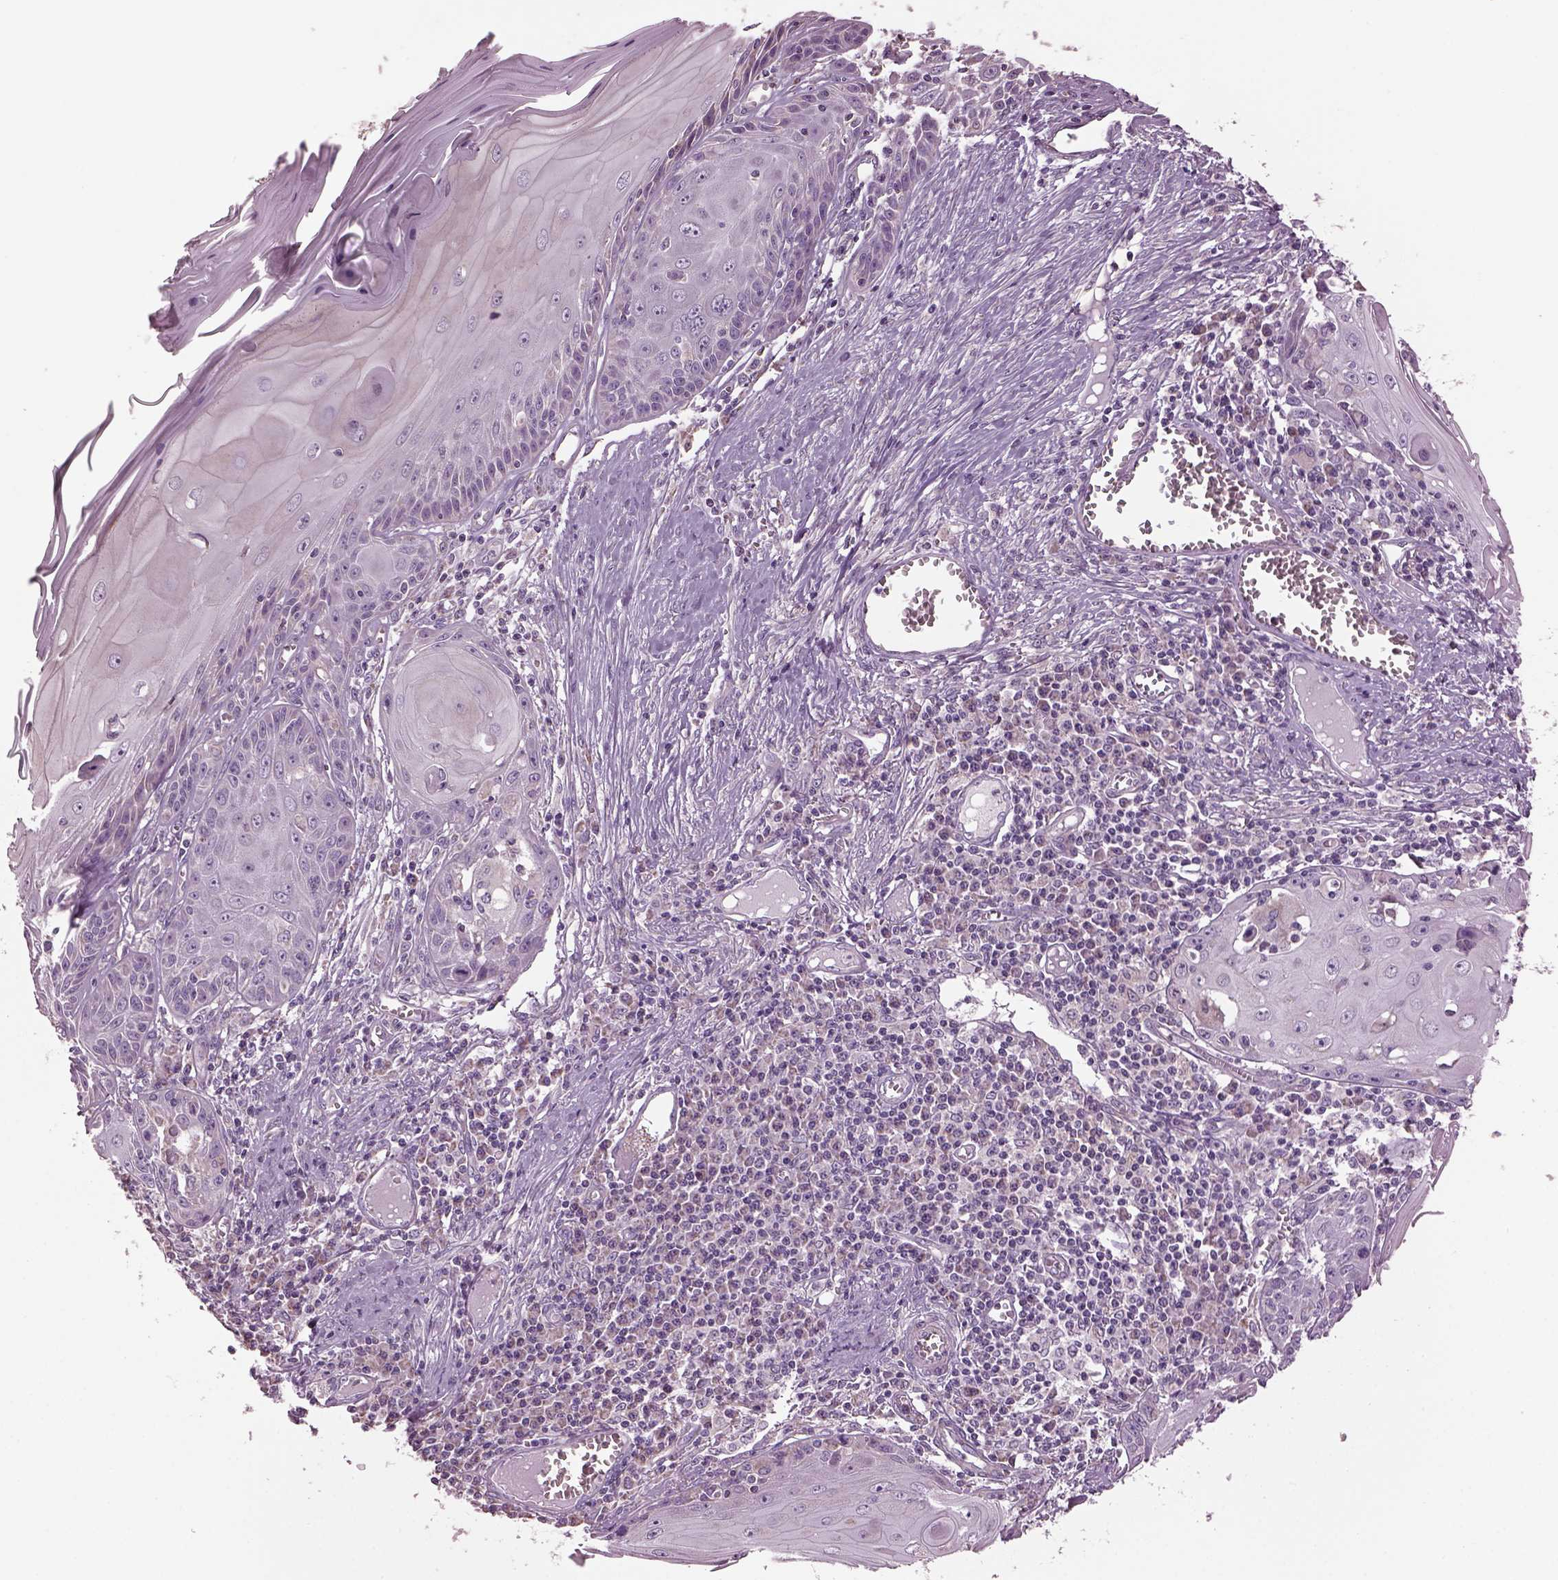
{"staining": {"intensity": "negative", "quantity": "none", "location": "none"}, "tissue": "skin cancer", "cell_type": "Tumor cells", "image_type": "cancer", "snomed": [{"axis": "morphology", "description": "Squamous cell carcinoma, NOS"}, {"axis": "topography", "description": "Skin"}, {"axis": "topography", "description": "Vulva"}], "caption": "DAB (3,3'-diaminobenzidine) immunohistochemical staining of squamous cell carcinoma (skin) demonstrates no significant positivity in tumor cells.", "gene": "SPATA7", "patient": {"sex": "female", "age": 85}}